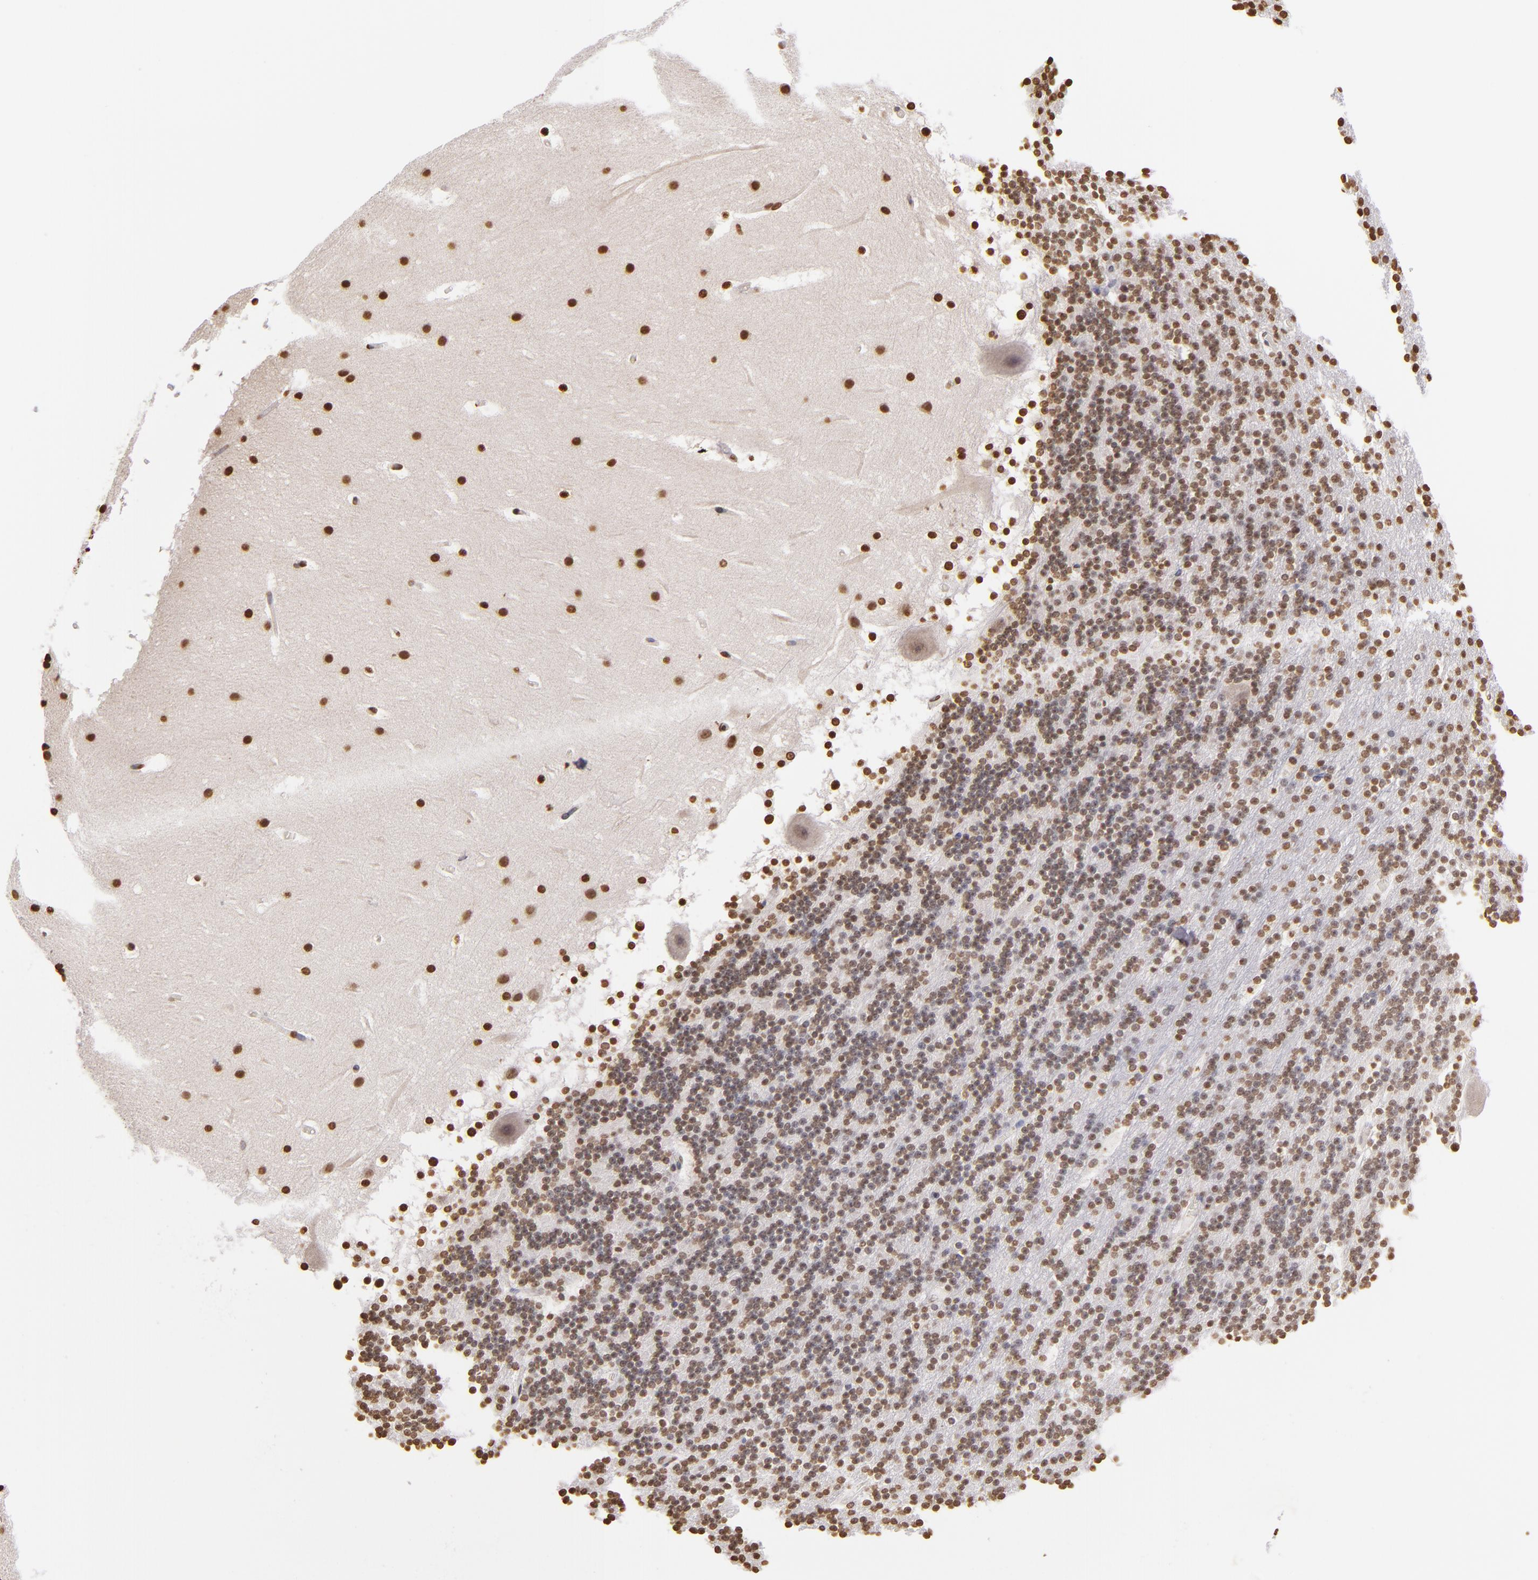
{"staining": {"intensity": "weak", "quantity": ">75%", "location": "nuclear"}, "tissue": "cerebellum", "cell_type": "Cells in granular layer", "image_type": "normal", "snomed": [{"axis": "morphology", "description": "Normal tissue, NOS"}, {"axis": "topography", "description": "Cerebellum"}], "caption": "A micrograph of cerebellum stained for a protein shows weak nuclear brown staining in cells in granular layer. Using DAB (3,3'-diaminobenzidine) (brown) and hematoxylin (blue) stains, captured at high magnification using brightfield microscopy.", "gene": "LBX1", "patient": {"sex": "male", "age": 45}}